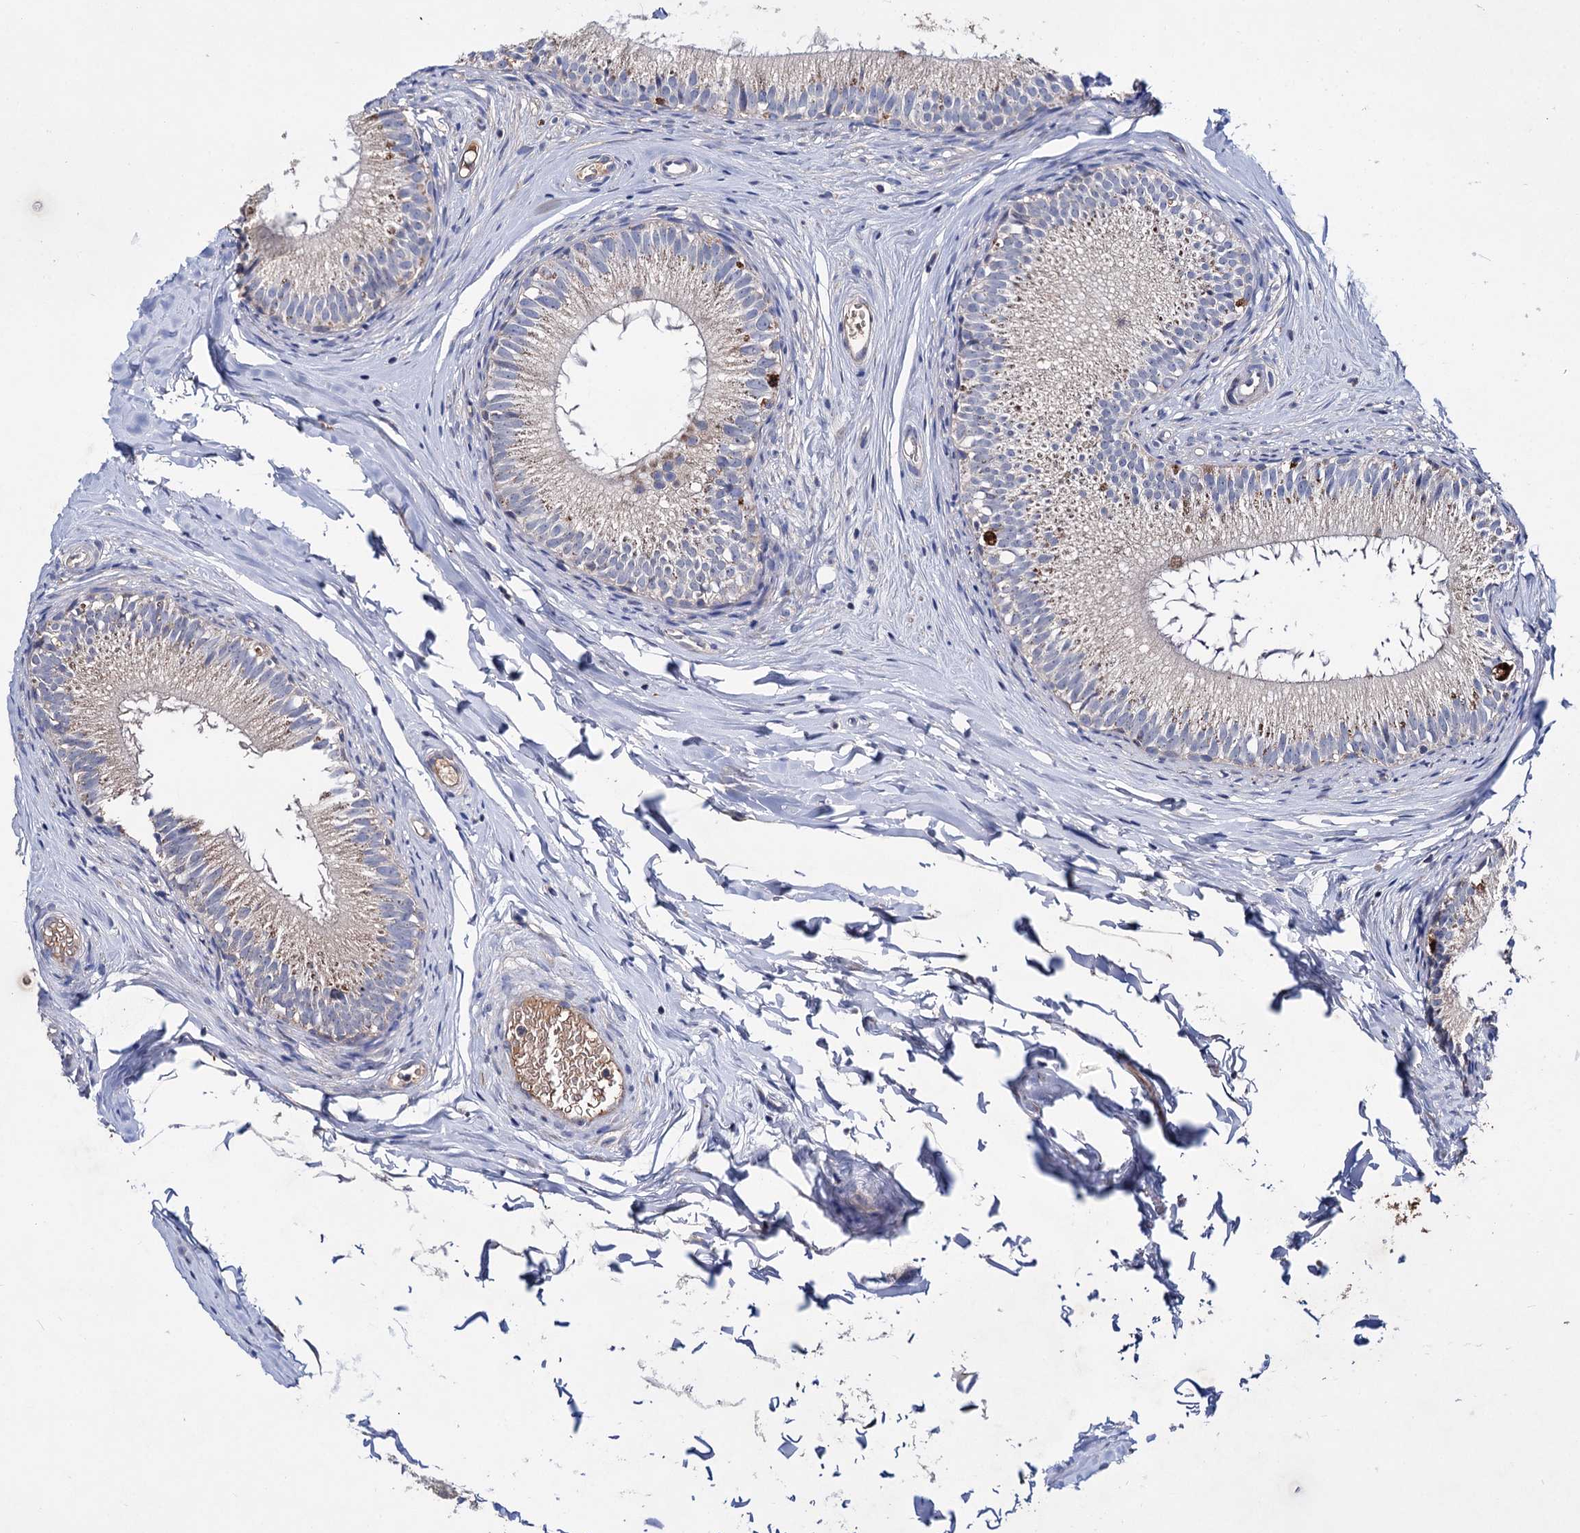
{"staining": {"intensity": "moderate", "quantity": "25%-75%", "location": "cytoplasmic/membranous"}, "tissue": "epididymis", "cell_type": "Glandular cells", "image_type": "normal", "snomed": [{"axis": "morphology", "description": "Normal tissue, NOS"}, {"axis": "topography", "description": "Epididymis"}], "caption": "A brown stain shows moderate cytoplasmic/membranous expression of a protein in glandular cells of benign human epididymis.", "gene": "CLPB", "patient": {"sex": "male", "age": 34}}